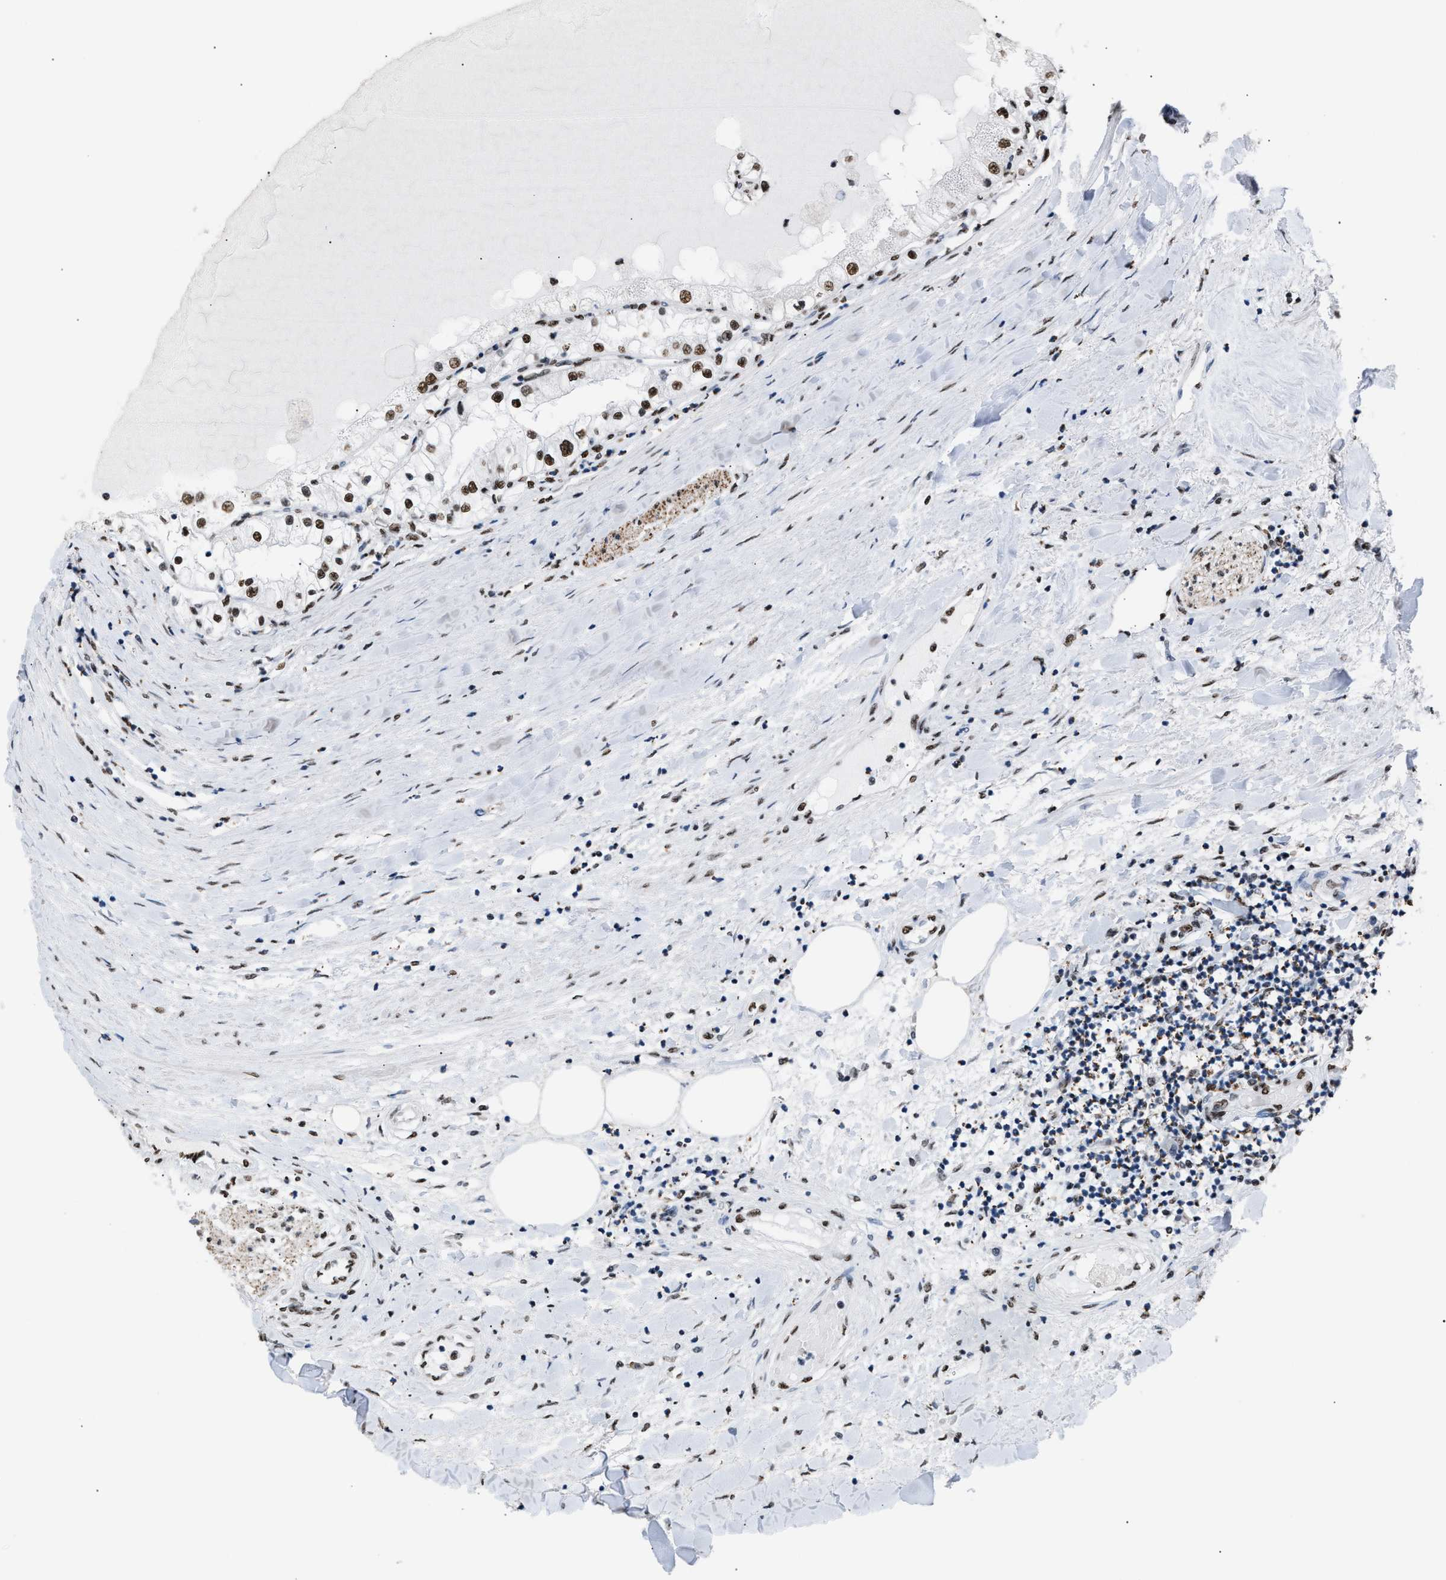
{"staining": {"intensity": "moderate", "quantity": ">75%", "location": "nuclear"}, "tissue": "renal cancer", "cell_type": "Tumor cells", "image_type": "cancer", "snomed": [{"axis": "morphology", "description": "Adenocarcinoma, NOS"}, {"axis": "topography", "description": "Kidney"}], "caption": "A high-resolution micrograph shows IHC staining of renal cancer, which shows moderate nuclear positivity in approximately >75% of tumor cells. Immunohistochemistry (ihc) stains the protein of interest in brown and the nuclei are stained blue.", "gene": "CCAR2", "patient": {"sex": "male", "age": 68}}